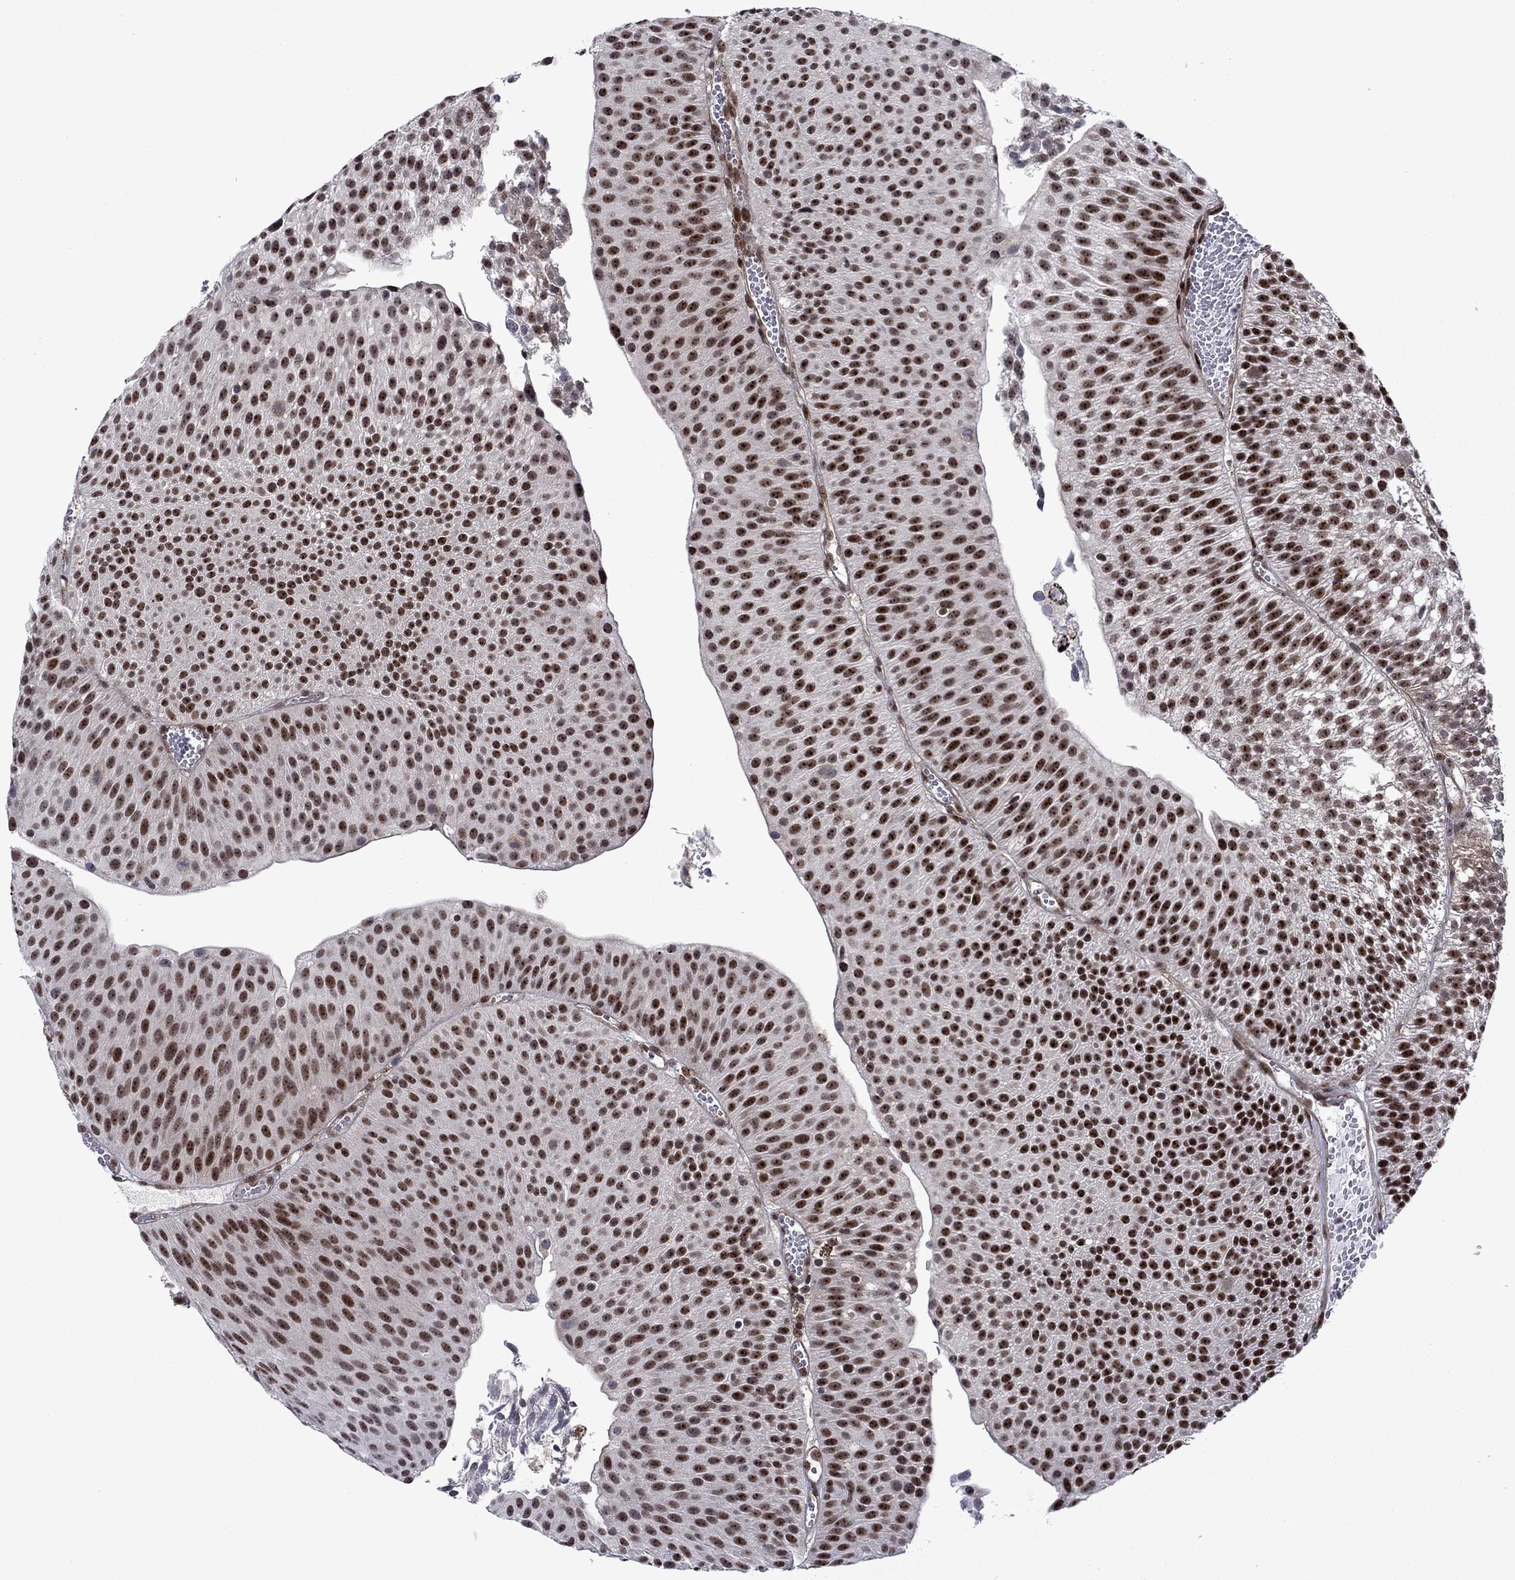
{"staining": {"intensity": "strong", "quantity": "25%-75%", "location": "nuclear"}, "tissue": "urothelial cancer", "cell_type": "Tumor cells", "image_type": "cancer", "snomed": [{"axis": "morphology", "description": "Urothelial carcinoma, Low grade"}, {"axis": "topography", "description": "Urinary bladder"}], "caption": "This image demonstrates IHC staining of urothelial carcinoma (low-grade), with high strong nuclear staining in about 25%-75% of tumor cells.", "gene": "SURF2", "patient": {"sex": "male", "age": 65}}